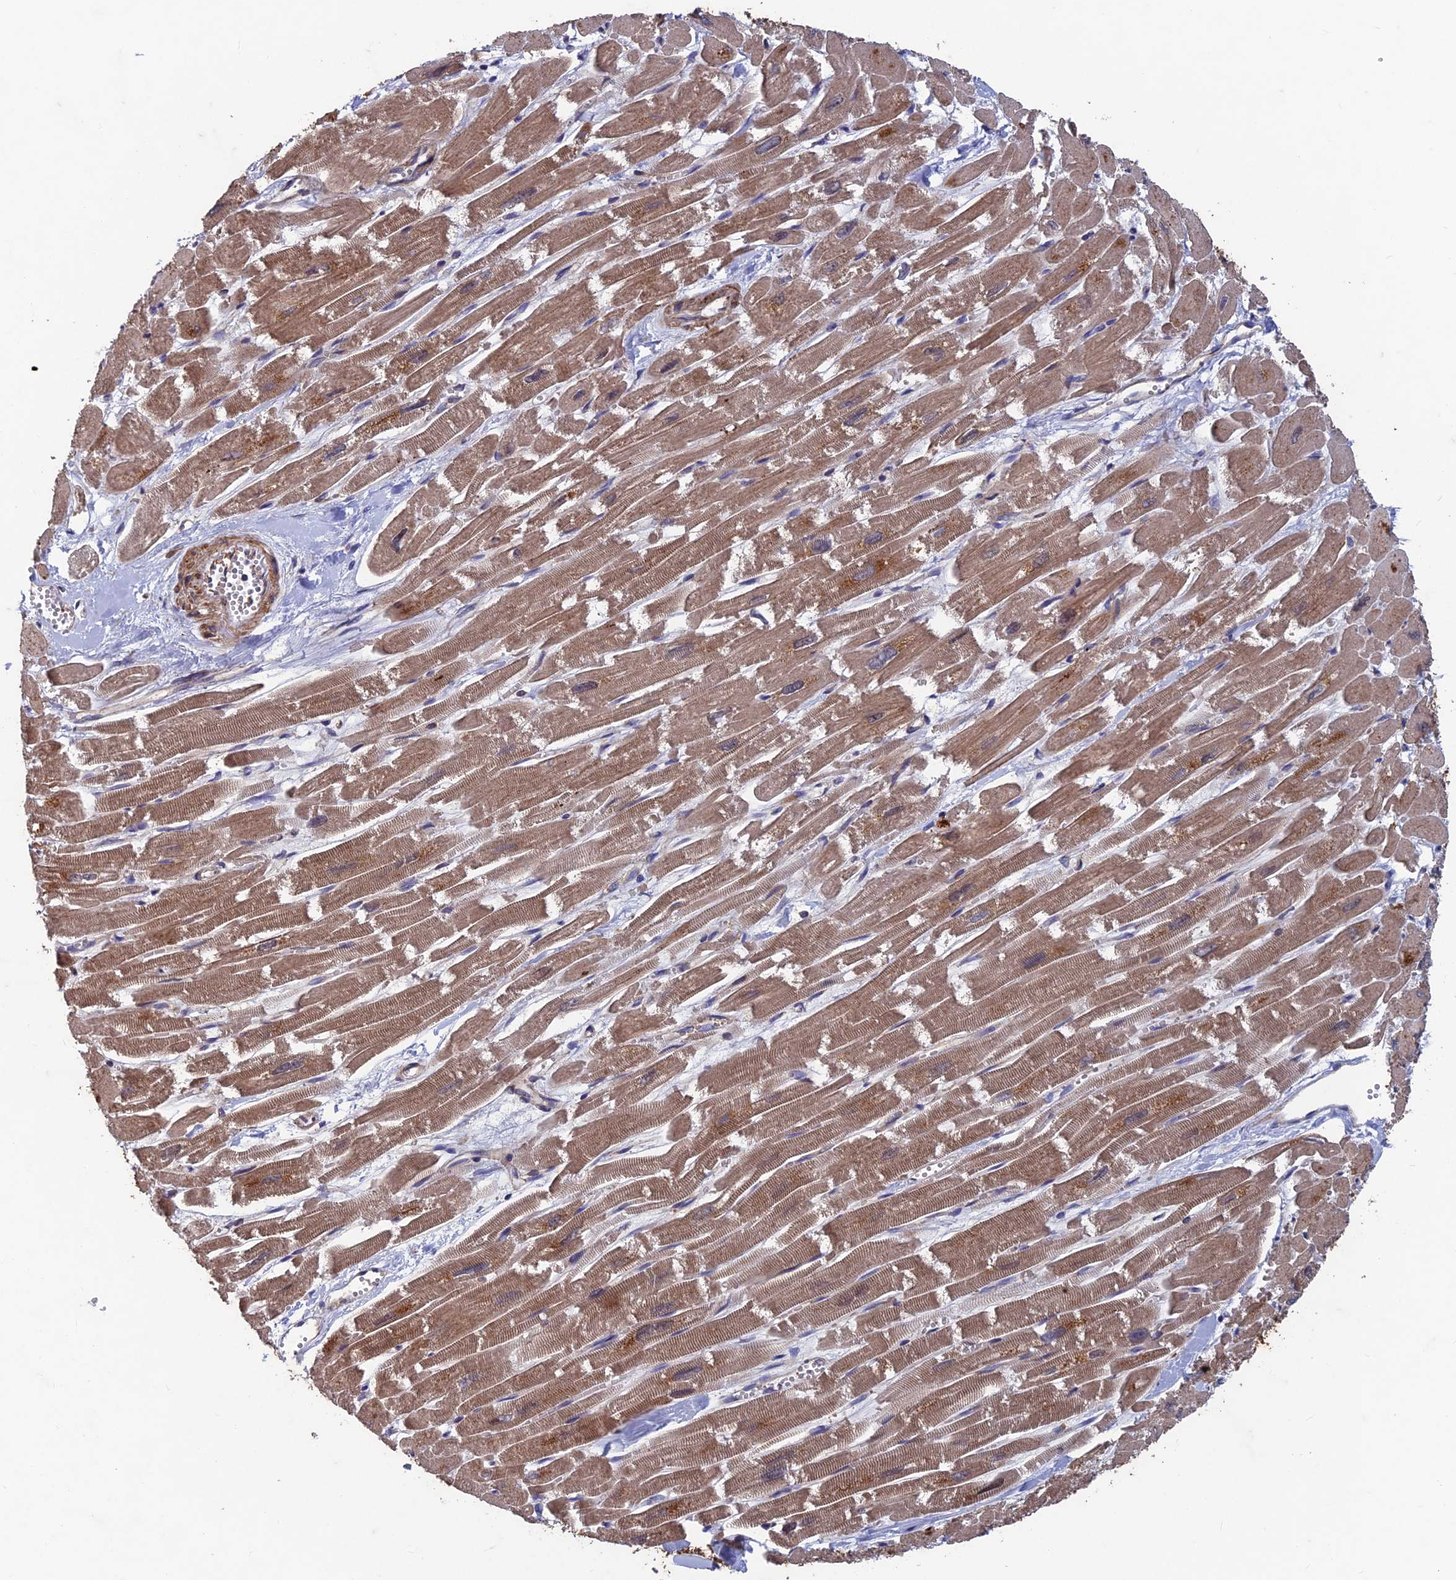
{"staining": {"intensity": "moderate", "quantity": ">75%", "location": "cytoplasmic/membranous"}, "tissue": "heart muscle", "cell_type": "Cardiomyocytes", "image_type": "normal", "snomed": [{"axis": "morphology", "description": "Normal tissue, NOS"}, {"axis": "topography", "description": "Heart"}], "caption": "Immunohistochemistry (IHC) (DAB) staining of benign human heart muscle displays moderate cytoplasmic/membranous protein positivity in about >75% of cardiomyocytes. (Brightfield microscopy of DAB IHC at high magnification).", "gene": "NCAPG", "patient": {"sex": "male", "age": 54}}